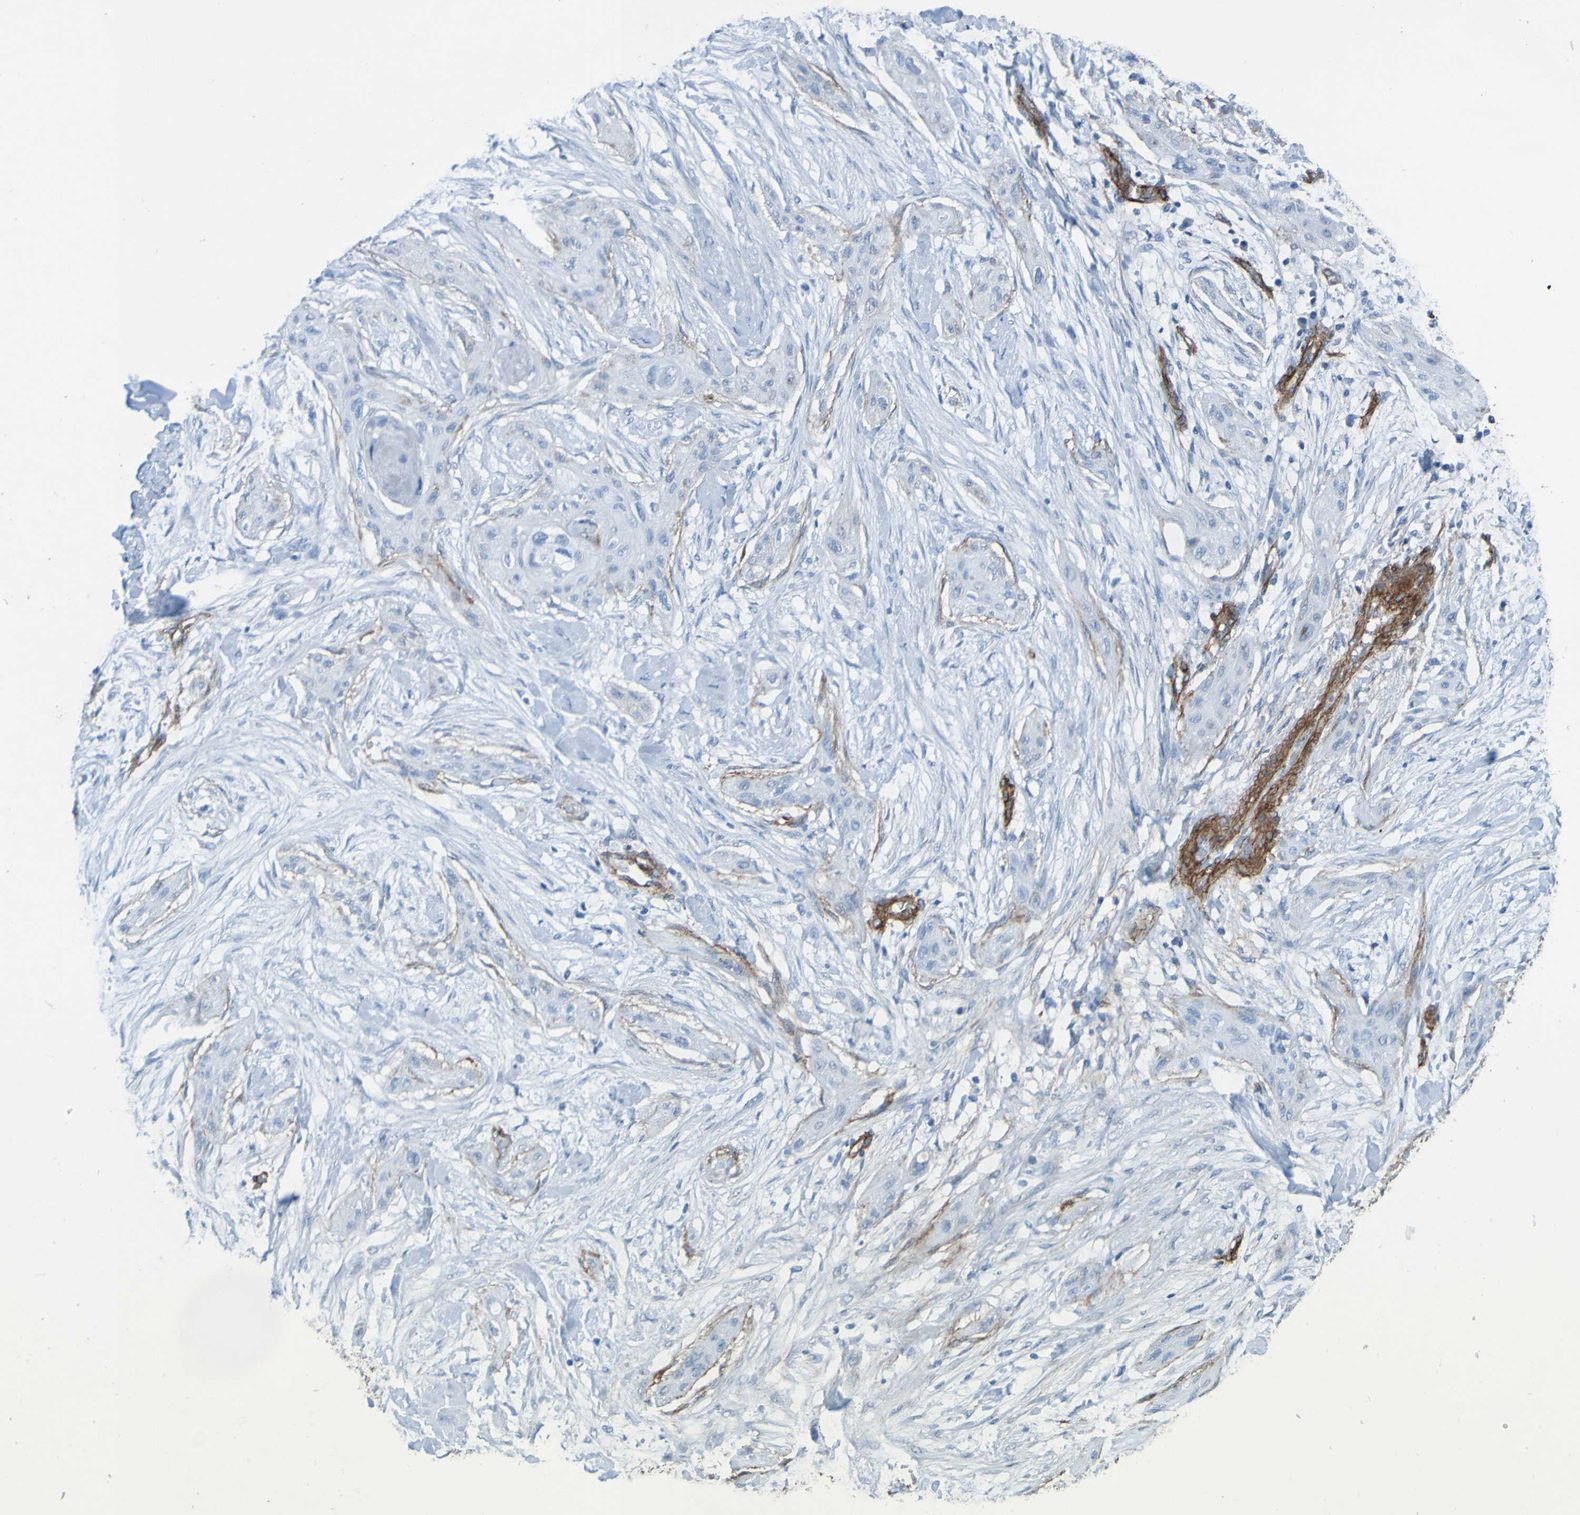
{"staining": {"intensity": "negative", "quantity": "none", "location": "none"}, "tissue": "lung cancer", "cell_type": "Tumor cells", "image_type": "cancer", "snomed": [{"axis": "morphology", "description": "Squamous cell carcinoma, NOS"}, {"axis": "topography", "description": "Lung"}], "caption": "High magnification brightfield microscopy of lung cancer (squamous cell carcinoma) stained with DAB (3,3'-diaminobenzidine) (brown) and counterstained with hematoxylin (blue): tumor cells show no significant positivity.", "gene": "COL4A2", "patient": {"sex": "female", "age": 47}}